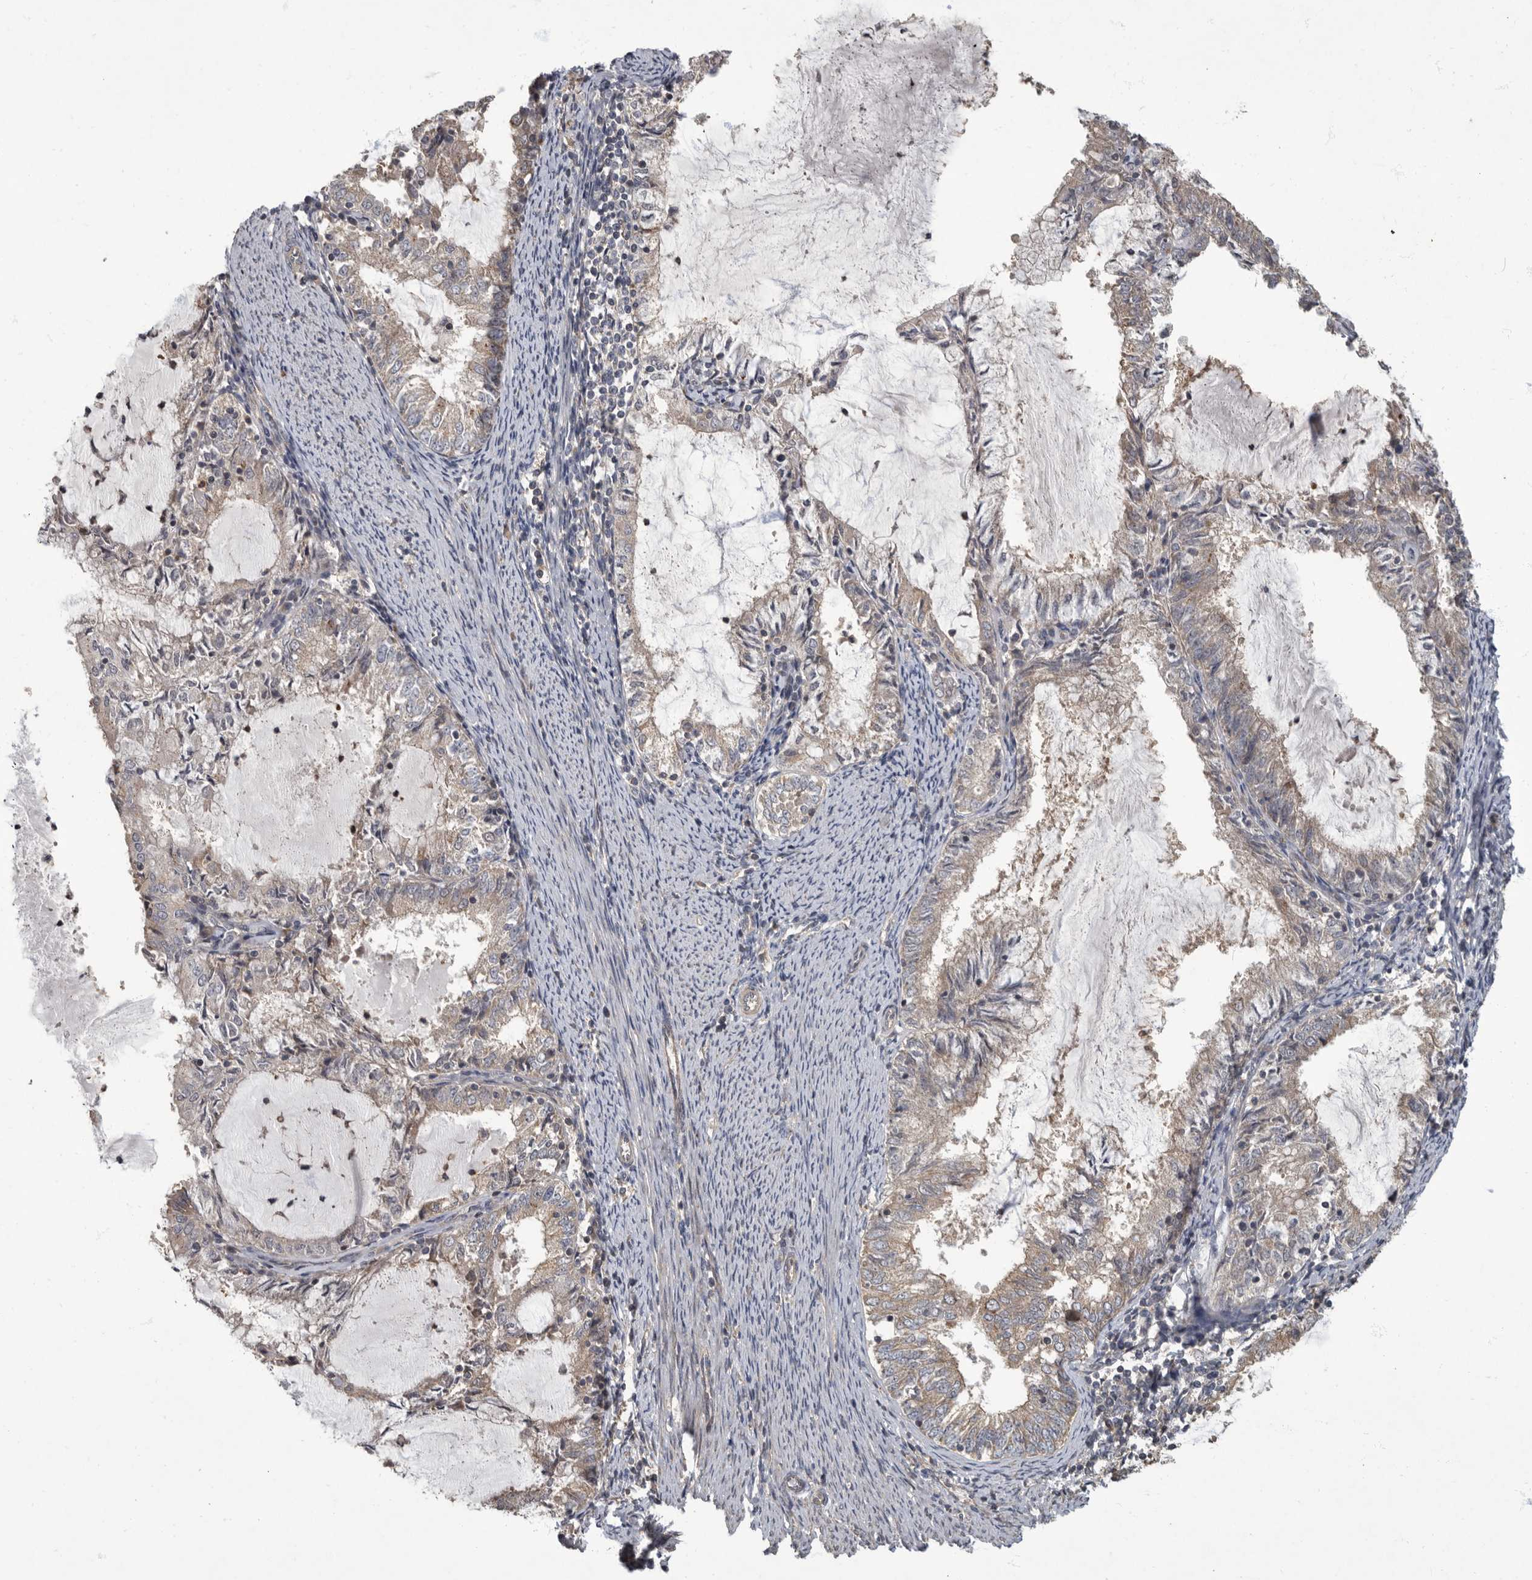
{"staining": {"intensity": "weak", "quantity": "<25%", "location": "cytoplasmic/membranous"}, "tissue": "endometrial cancer", "cell_type": "Tumor cells", "image_type": "cancer", "snomed": [{"axis": "morphology", "description": "Adenocarcinoma, NOS"}, {"axis": "topography", "description": "Endometrium"}], "caption": "IHC histopathology image of neoplastic tissue: endometrial cancer stained with DAB (3,3'-diaminobenzidine) exhibits no significant protein staining in tumor cells.", "gene": "IQCK", "patient": {"sex": "female", "age": 57}}